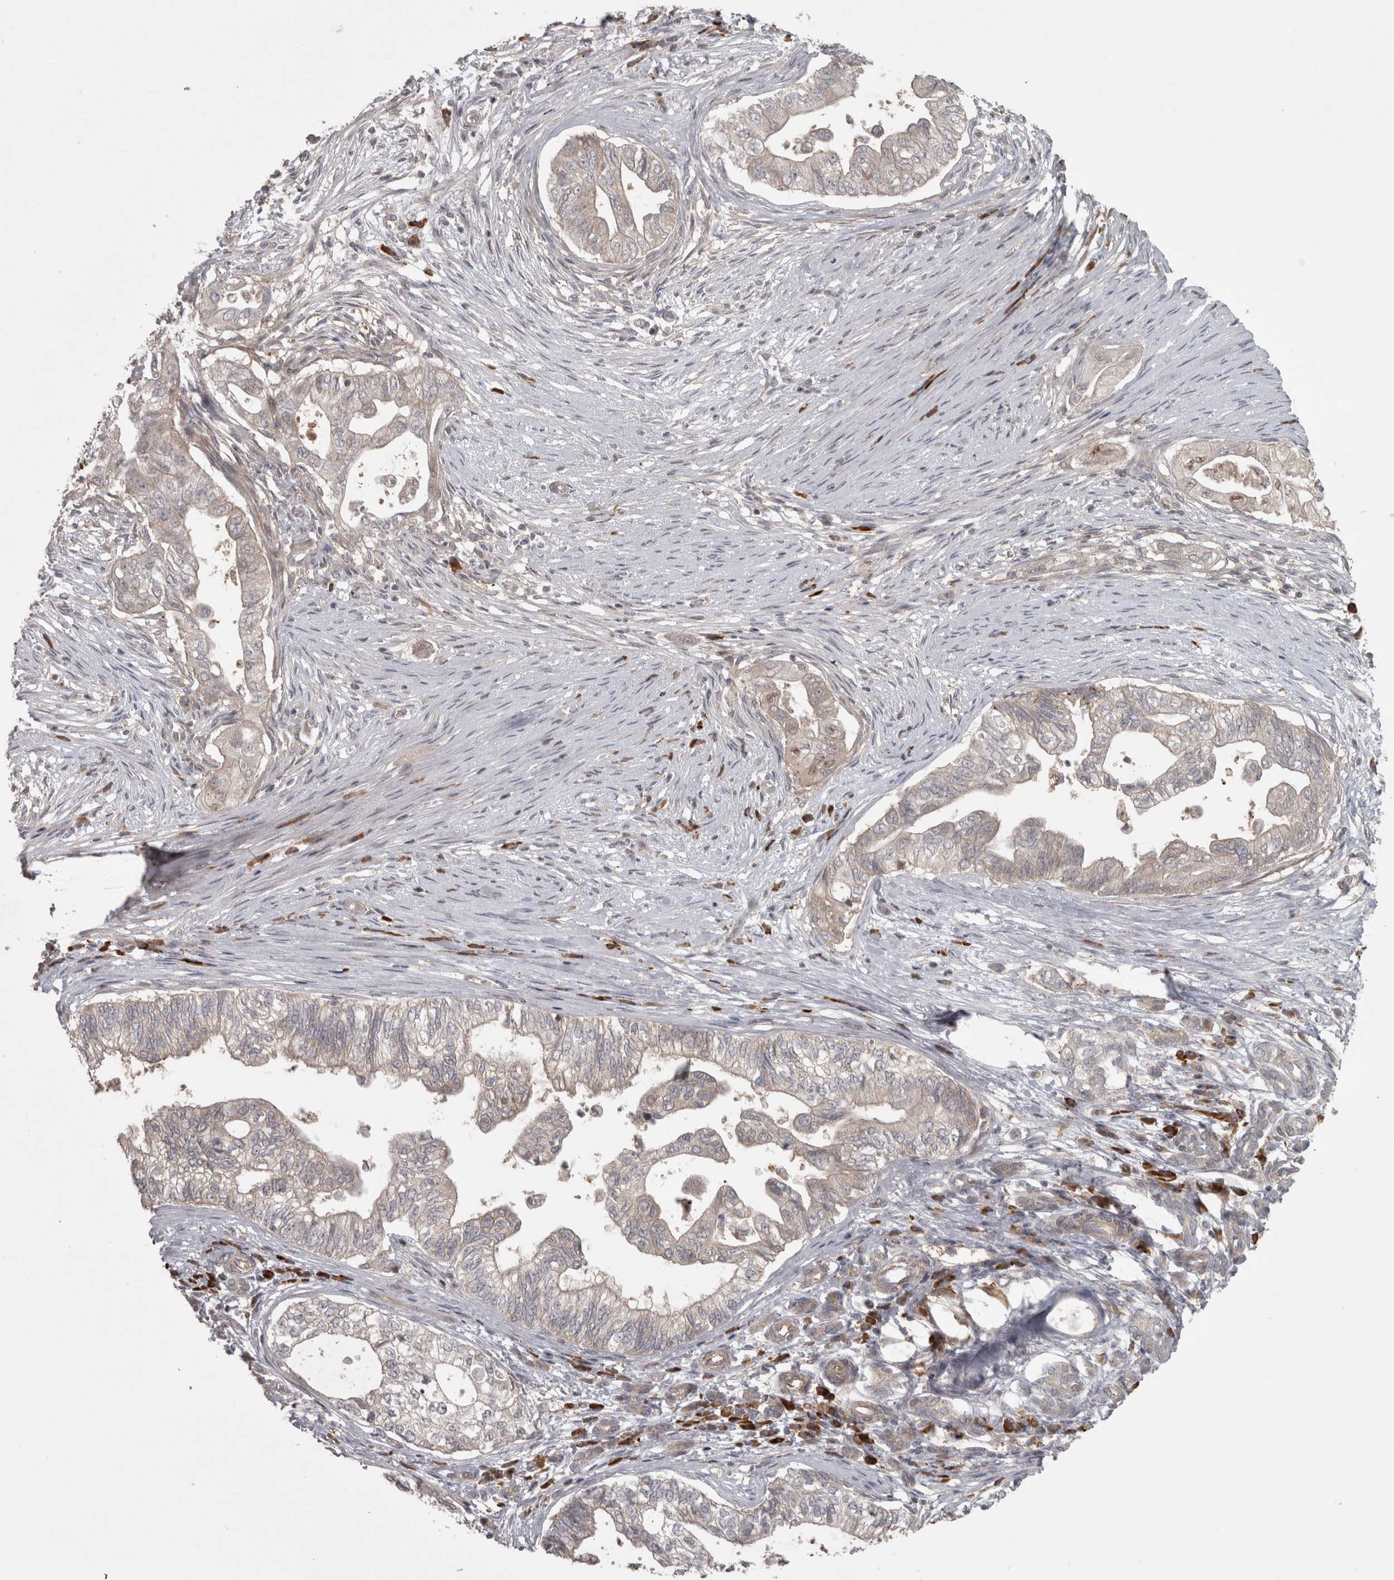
{"staining": {"intensity": "weak", "quantity": "<25%", "location": "cytoplasmic/membranous"}, "tissue": "pancreatic cancer", "cell_type": "Tumor cells", "image_type": "cancer", "snomed": [{"axis": "morphology", "description": "Adenocarcinoma, NOS"}, {"axis": "topography", "description": "Pancreas"}], "caption": "DAB (3,3'-diaminobenzidine) immunohistochemical staining of pancreatic cancer exhibits no significant expression in tumor cells.", "gene": "SLCO5A1", "patient": {"sex": "male", "age": 72}}